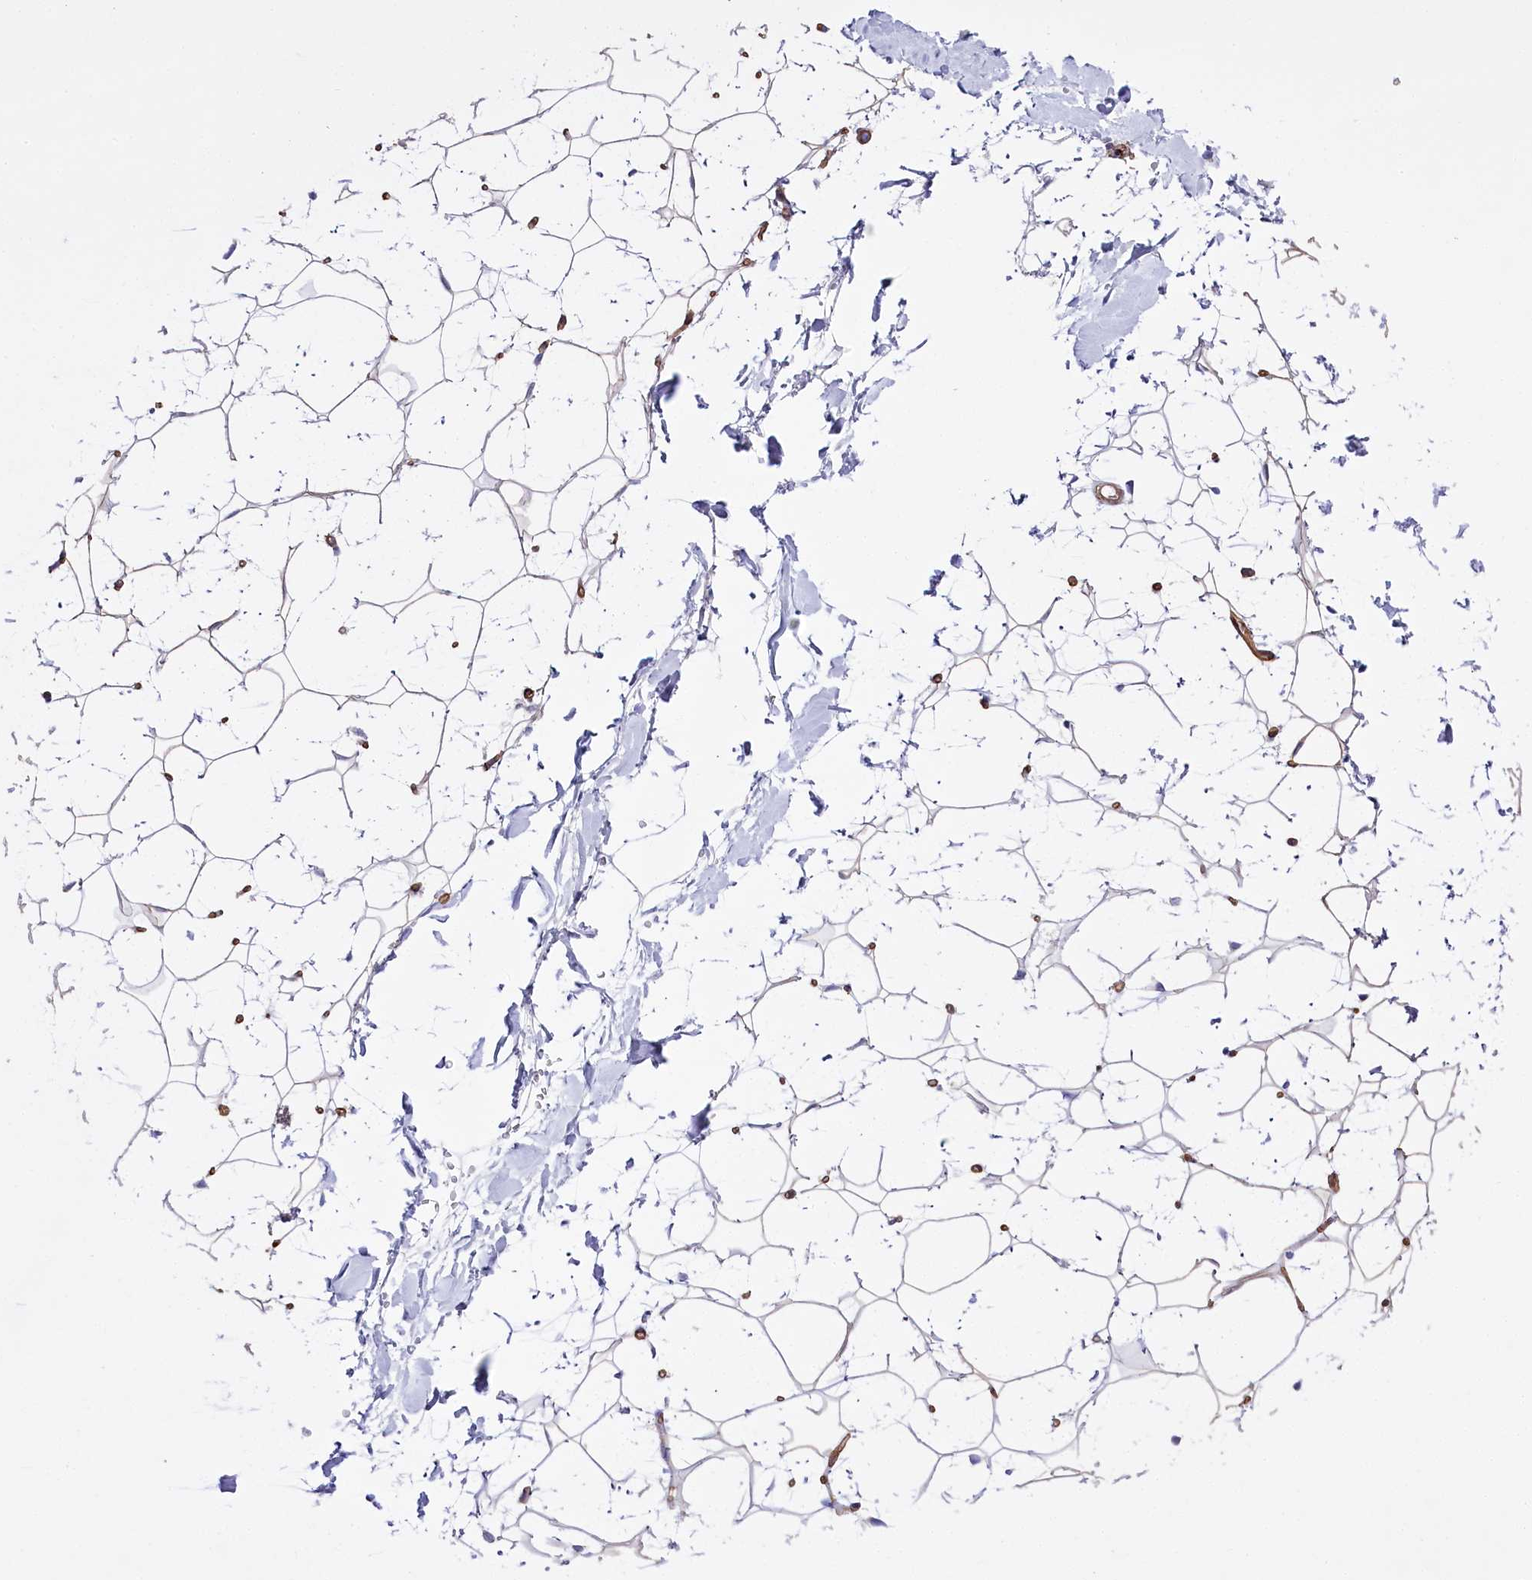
{"staining": {"intensity": "weak", "quantity": "<25%", "location": "cytoplasmic/membranous"}, "tissue": "adipose tissue", "cell_type": "Adipocytes", "image_type": "normal", "snomed": [{"axis": "morphology", "description": "Normal tissue, NOS"}, {"axis": "topography", "description": "Breast"}], "caption": "Immunohistochemical staining of benign adipose tissue demonstrates no significant positivity in adipocytes. (Brightfield microscopy of DAB (3,3'-diaminobenzidine) IHC at high magnification).", "gene": "SLC39A10", "patient": {"sex": "female", "age": 26}}